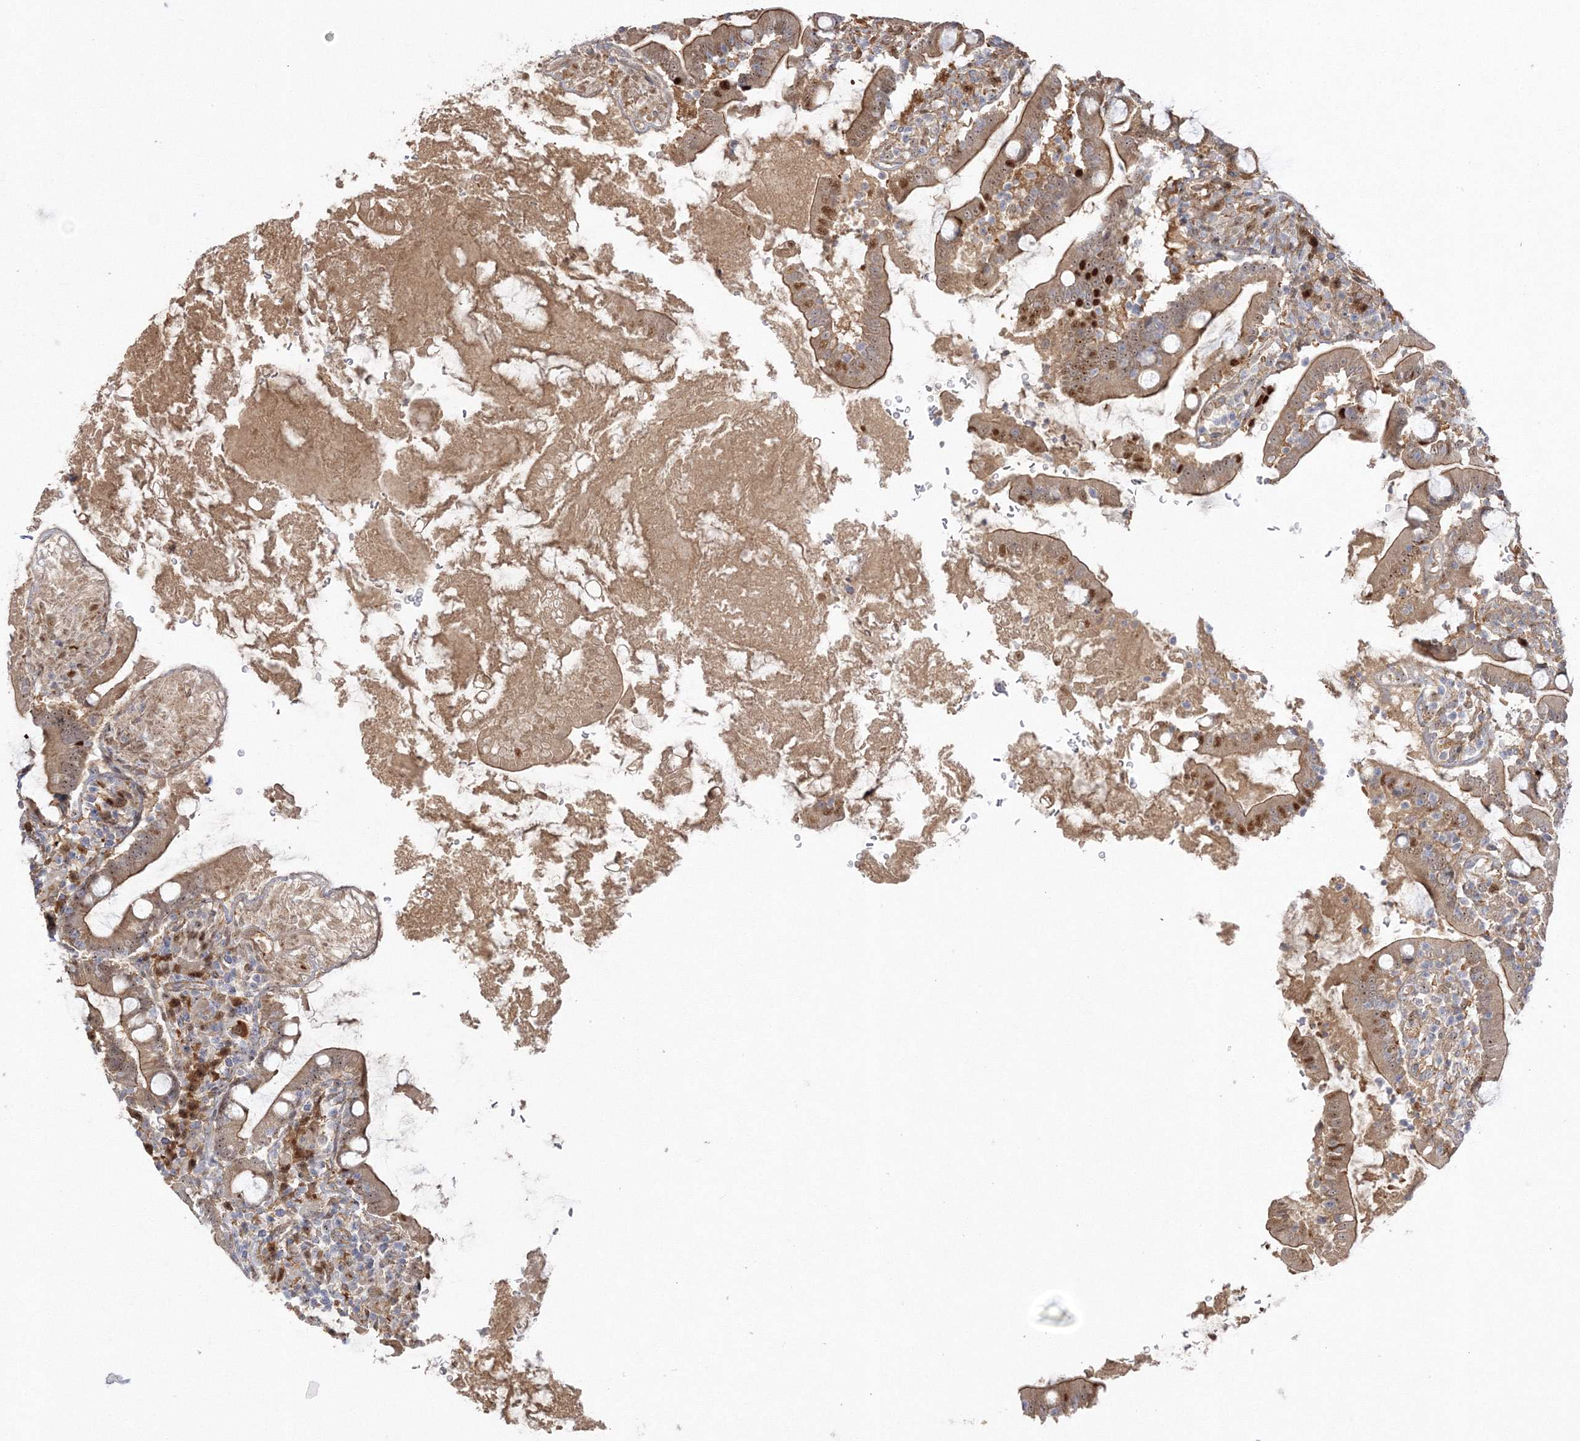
{"staining": {"intensity": "moderate", "quantity": ">75%", "location": "cytoplasmic/membranous,nuclear"}, "tissue": "duodenum", "cell_type": "Glandular cells", "image_type": "normal", "snomed": [{"axis": "morphology", "description": "Normal tissue, NOS"}, {"axis": "topography", "description": "Duodenum"}], "caption": "Human duodenum stained with a brown dye reveals moderate cytoplasmic/membranous,nuclear positive positivity in about >75% of glandular cells.", "gene": "NPM3", "patient": {"sex": "male", "age": 35}}